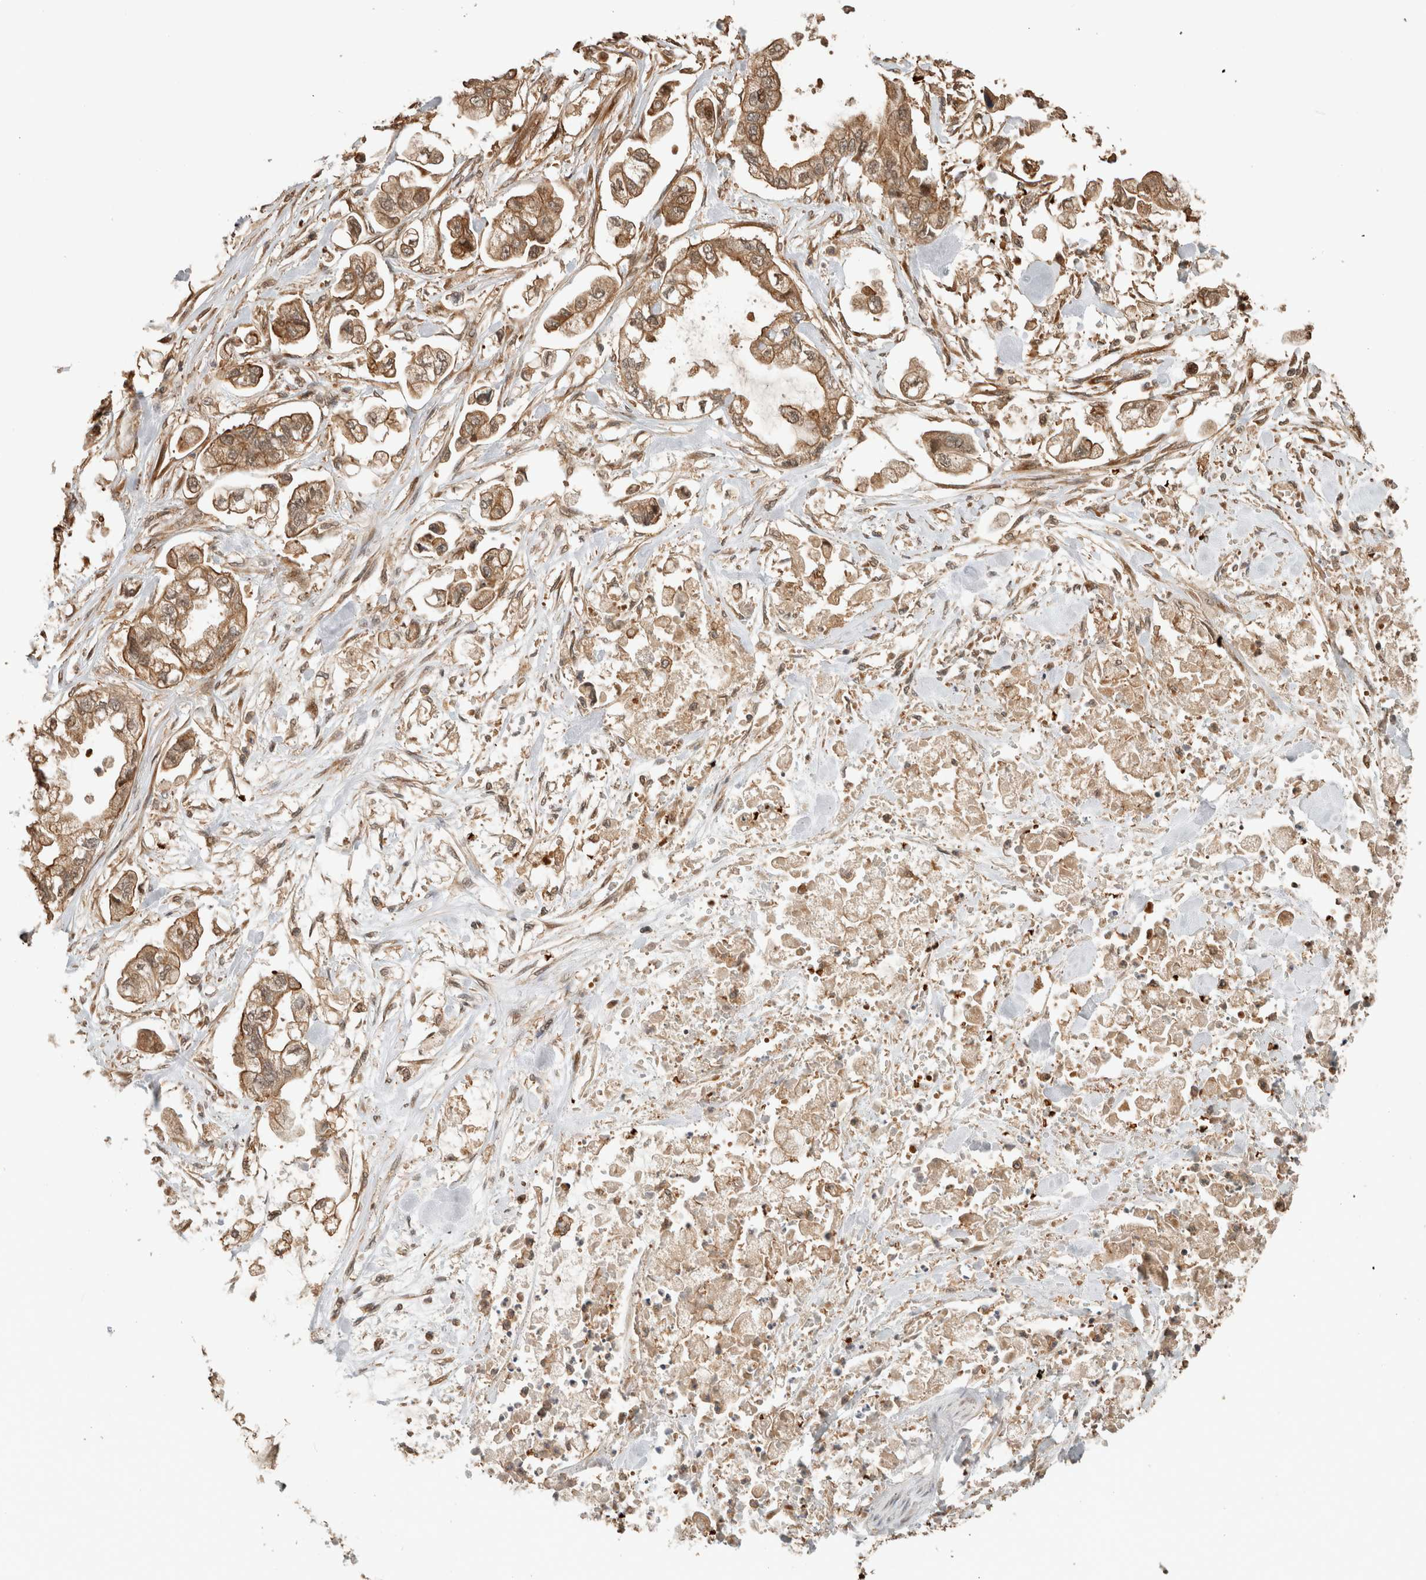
{"staining": {"intensity": "moderate", "quantity": ">75%", "location": "cytoplasmic/membranous,nuclear"}, "tissue": "stomach cancer", "cell_type": "Tumor cells", "image_type": "cancer", "snomed": [{"axis": "morphology", "description": "Normal tissue, NOS"}, {"axis": "morphology", "description": "Adenocarcinoma, NOS"}, {"axis": "topography", "description": "Stomach"}], "caption": "Human stomach cancer stained with a brown dye shows moderate cytoplasmic/membranous and nuclear positive staining in approximately >75% of tumor cells.", "gene": "OTUD6B", "patient": {"sex": "male", "age": 62}}